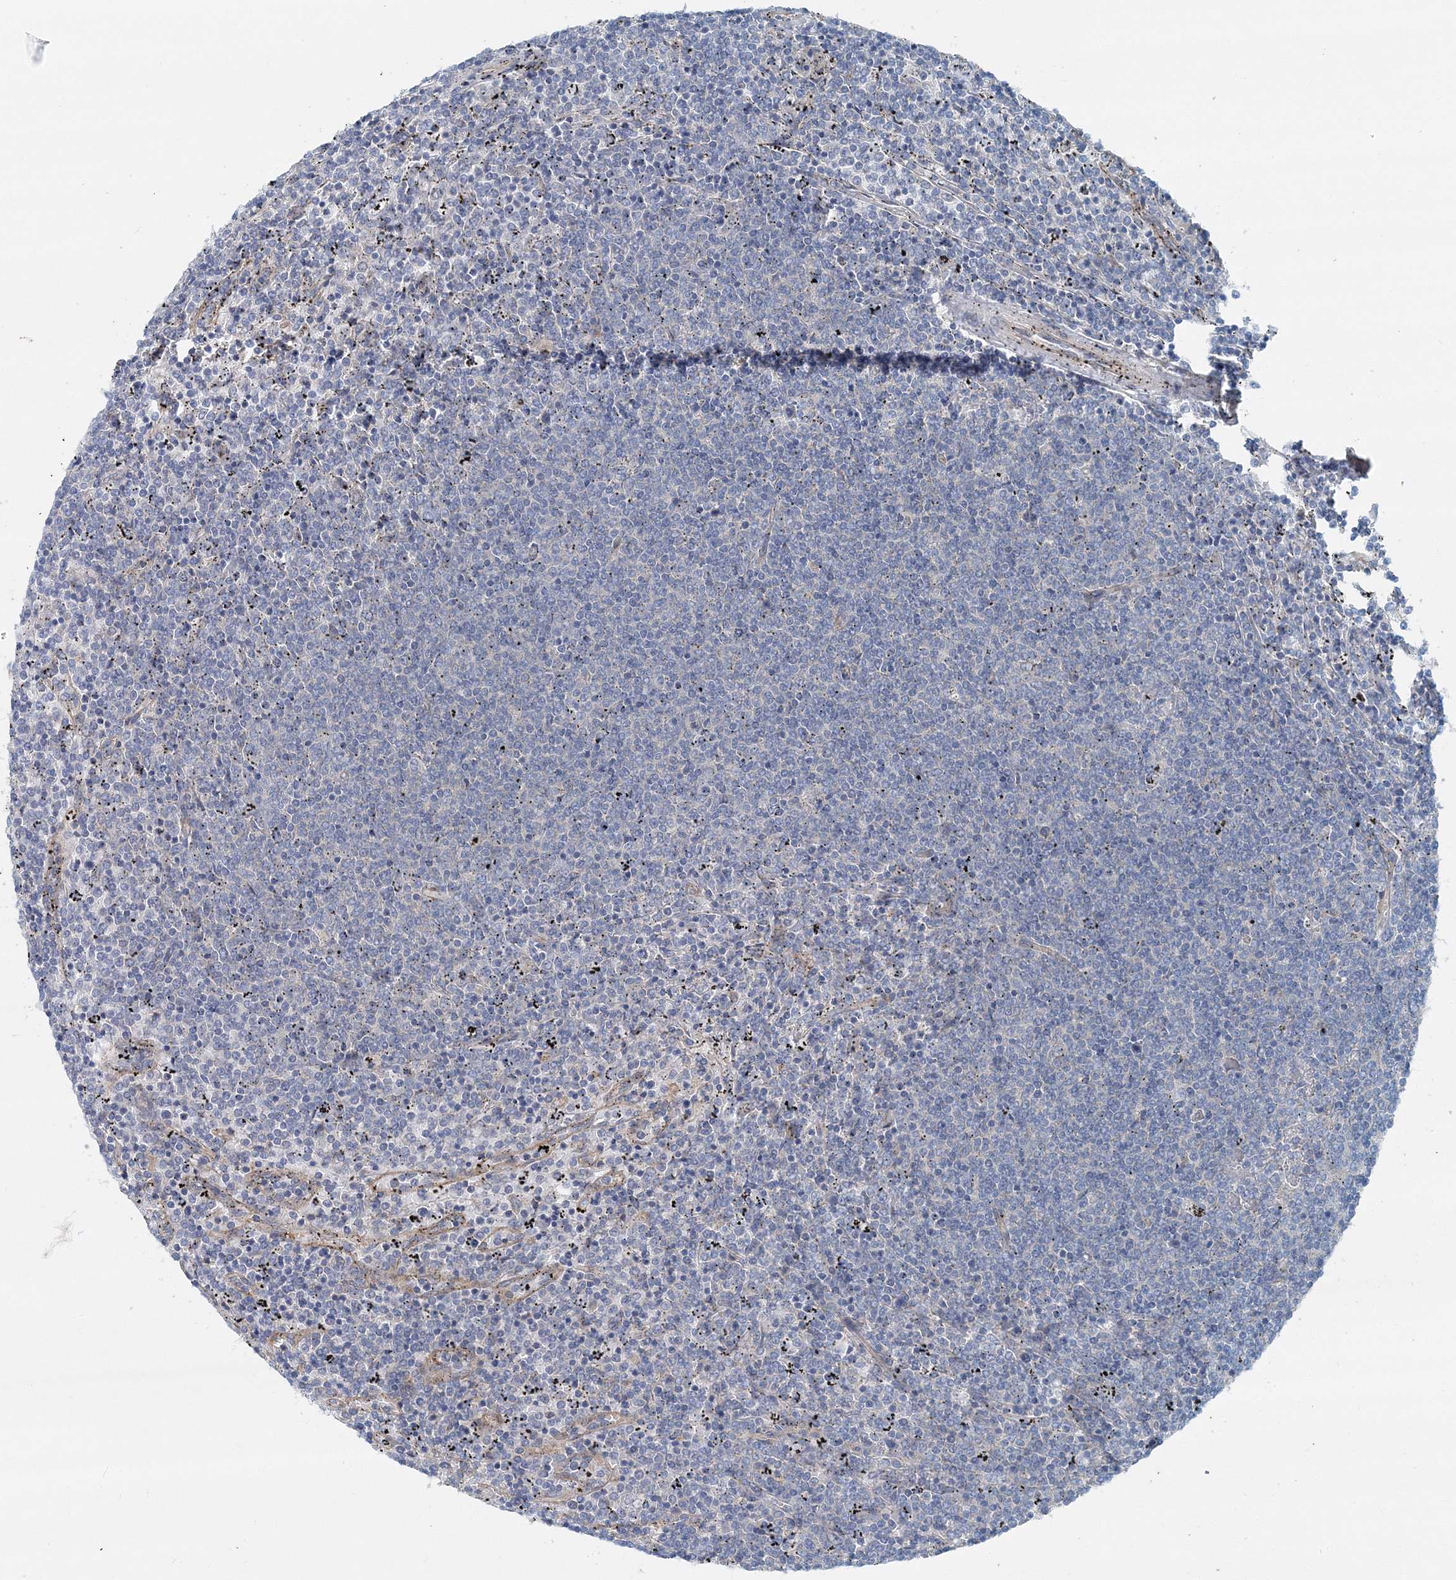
{"staining": {"intensity": "negative", "quantity": "none", "location": "none"}, "tissue": "lymphoma", "cell_type": "Tumor cells", "image_type": "cancer", "snomed": [{"axis": "morphology", "description": "Malignant lymphoma, non-Hodgkin's type, Low grade"}, {"axis": "topography", "description": "Spleen"}], "caption": "Histopathology image shows no protein positivity in tumor cells of lymphoma tissue.", "gene": "MPHOSPH9", "patient": {"sex": "female", "age": 50}}